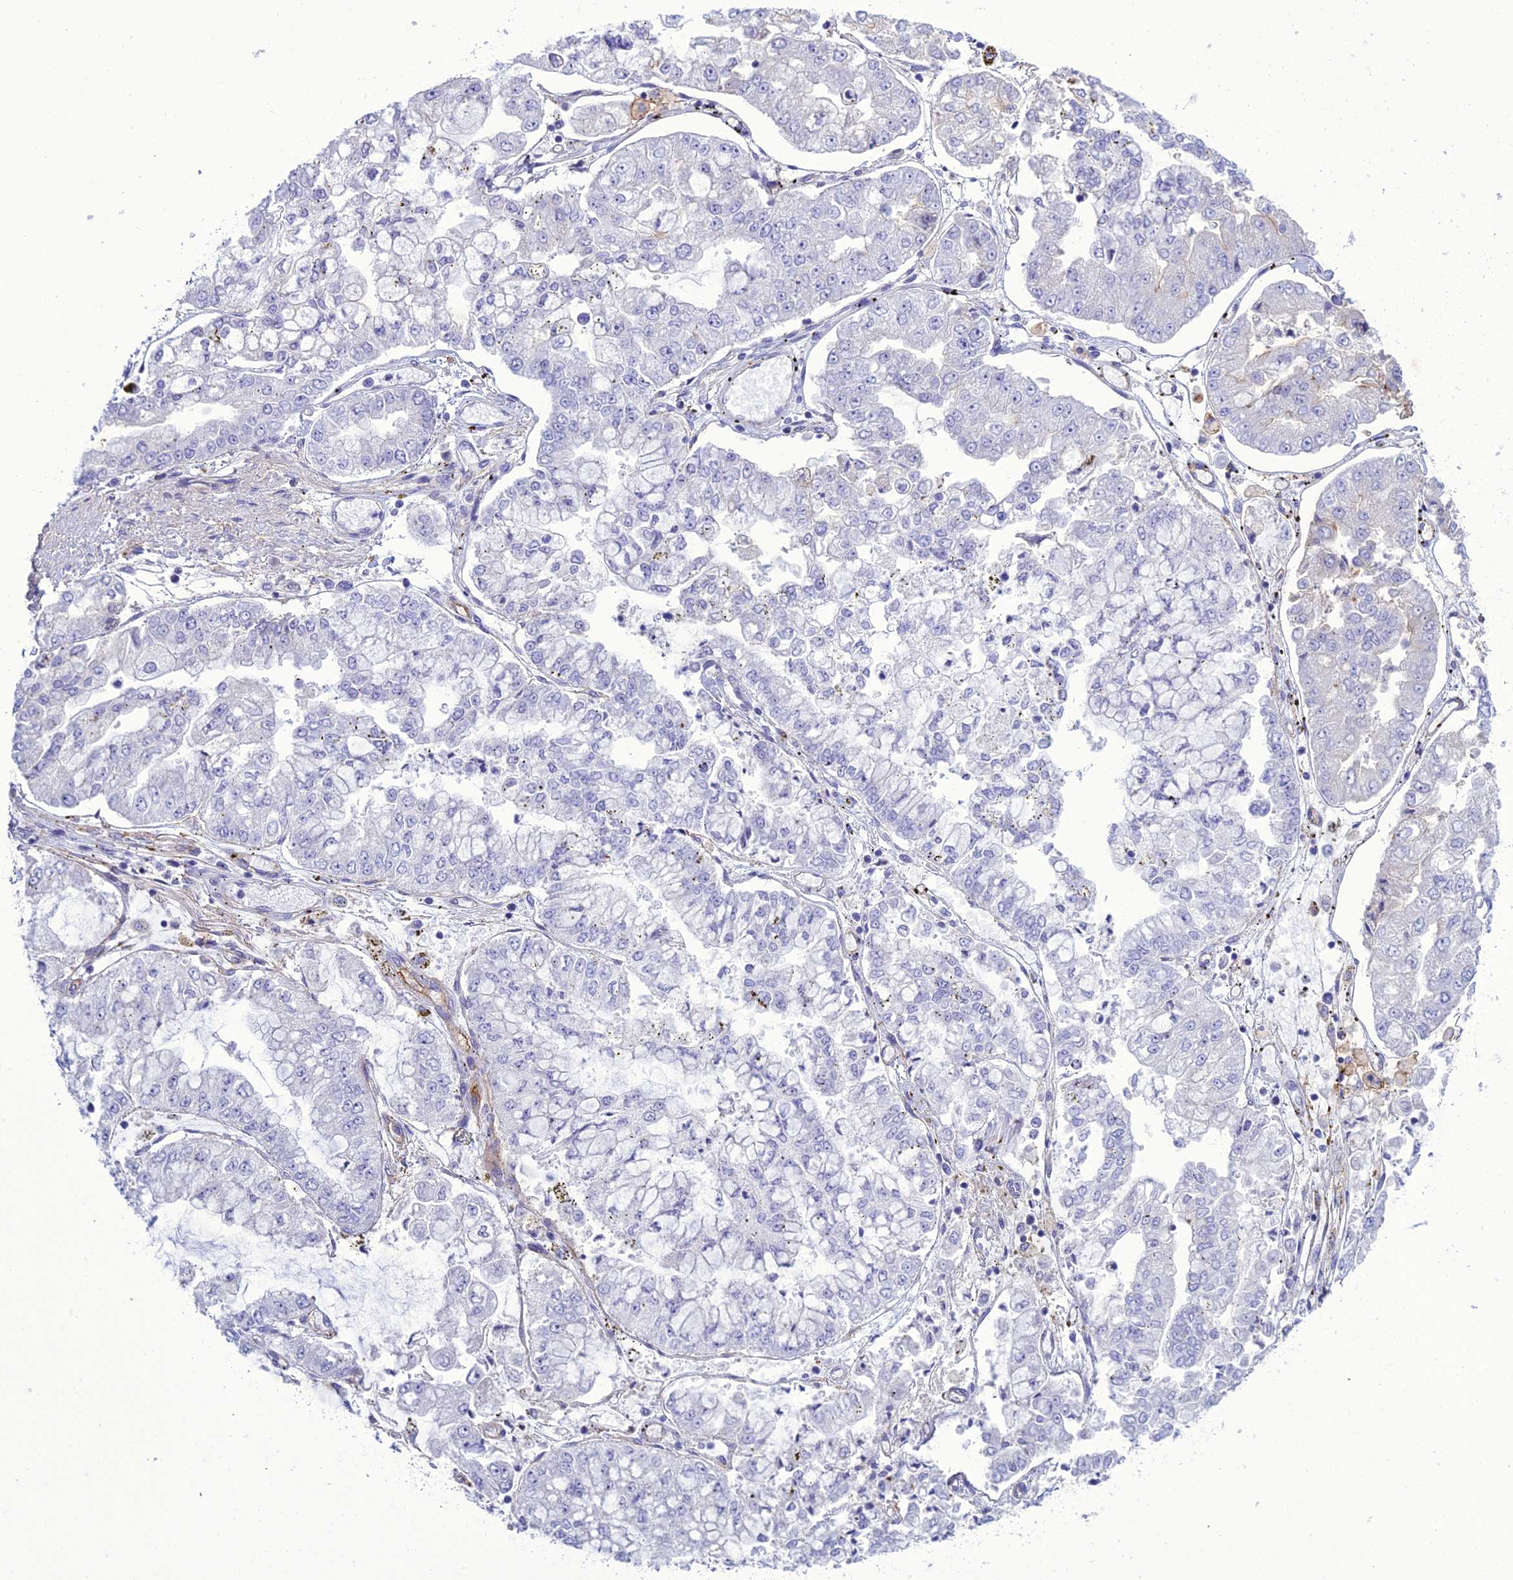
{"staining": {"intensity": "negative", "quantity": "none", "location": "none"}, "tissue": "stomach cancer", "cell_type": "Tumor cells", "image_type": "cancer", "snomed": [{"axis": "morphology", "description": "Adenocarcinoma, NOS"}, {"axis": "topography", "description": "Stomach"}], "caption": "Stomach adenocarcinoma was stained to show a protein in brown. There is no significant positivity in tumor cells.", "gene": "ACE", "patient": {"sex": "male", "age": 76}}